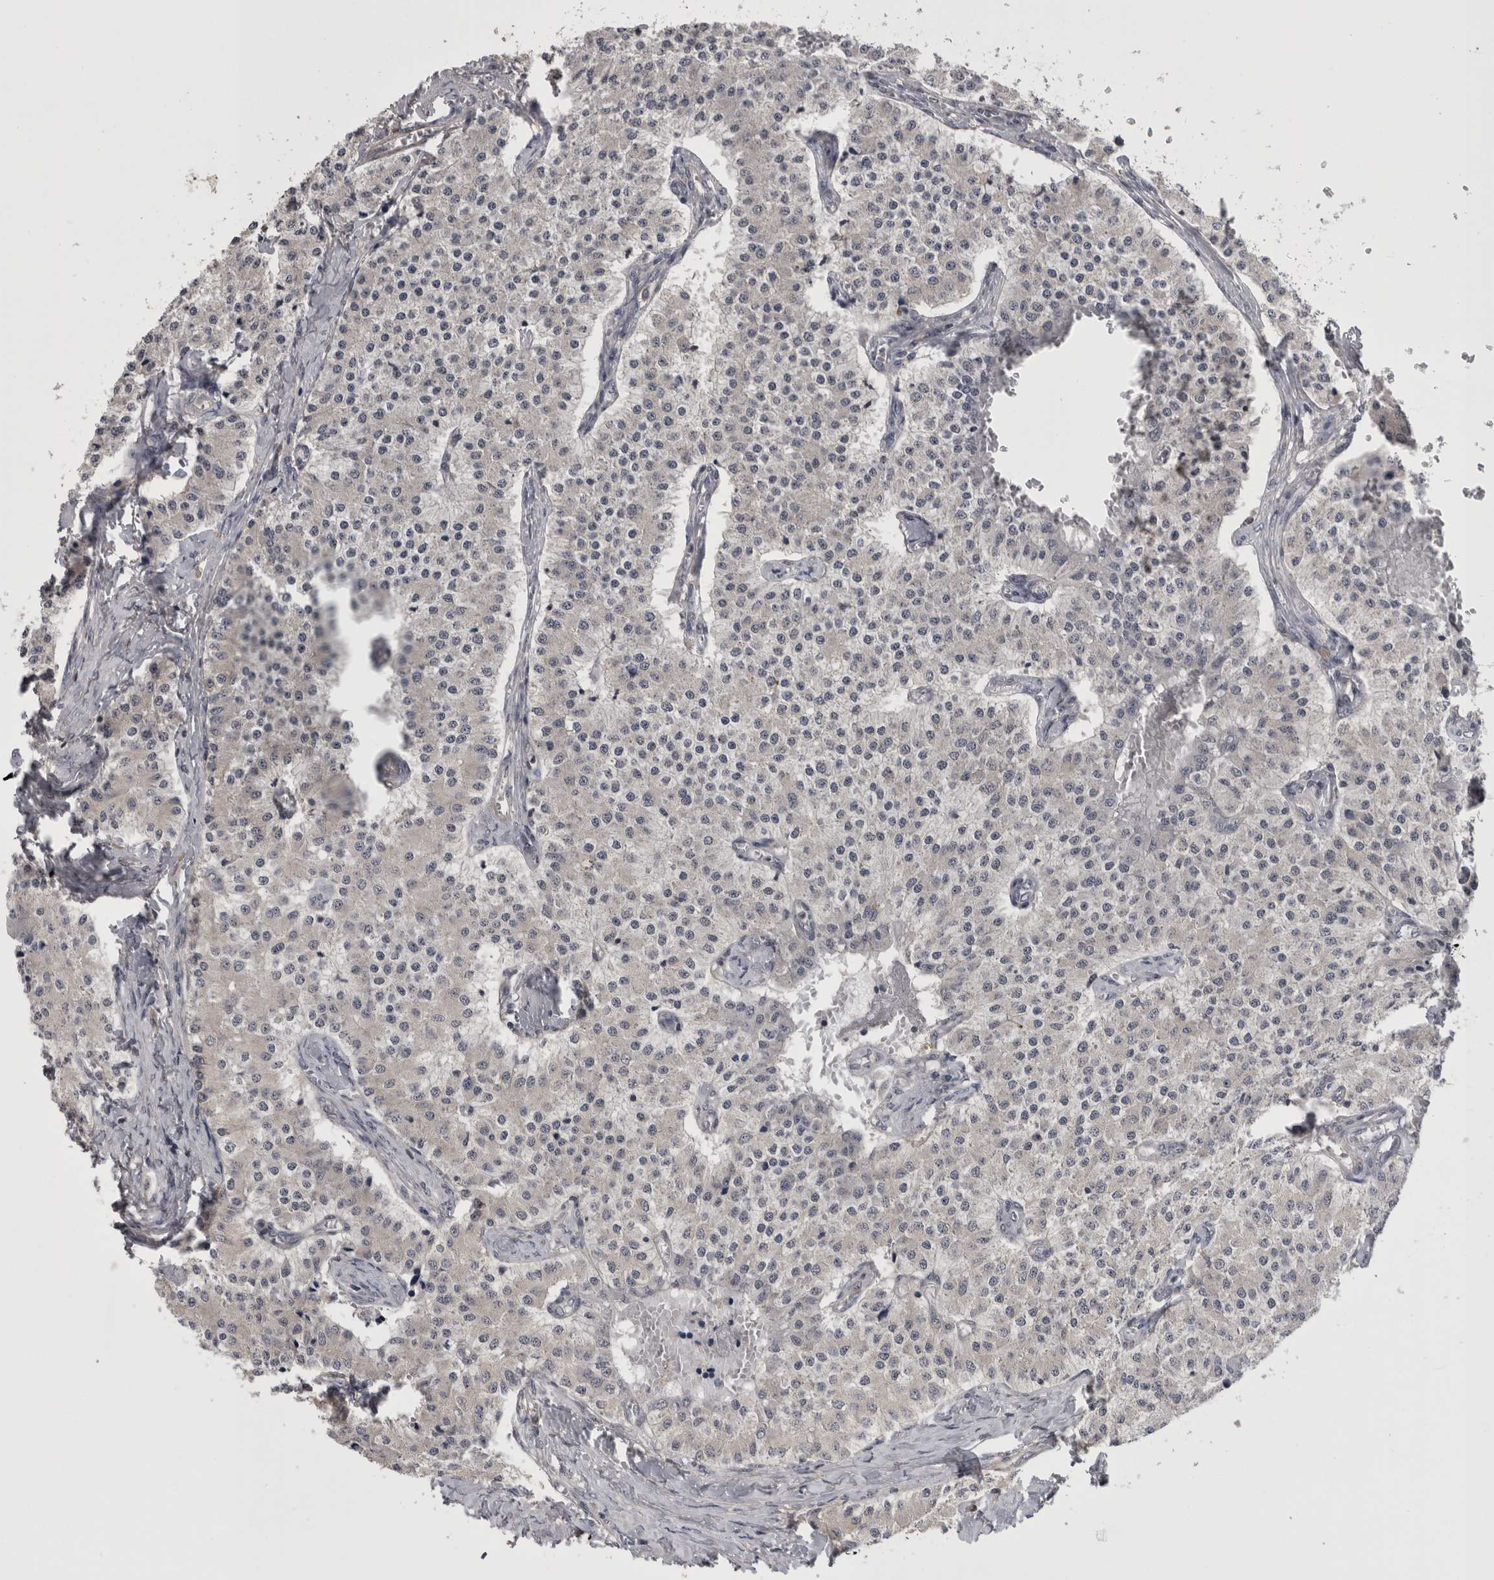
{"staining": {"intensity": "negative", "quantity": "none", "location": "none"}, "tissue": "carcinoid", "cell_type": "Tumor cells", "image_type": "cancer", "snomed": [{"axis": "morphology", "description": "Carcinoid, malignant, NOS"}, {"axis": "topography", "description": "Colon"}], "caption": "Protein analysis of carcinoid (malignant) exhibits no significant expression in tumor cells.", "gene": "ZNF114", "patient": {"sex": "female", "age": 52}}